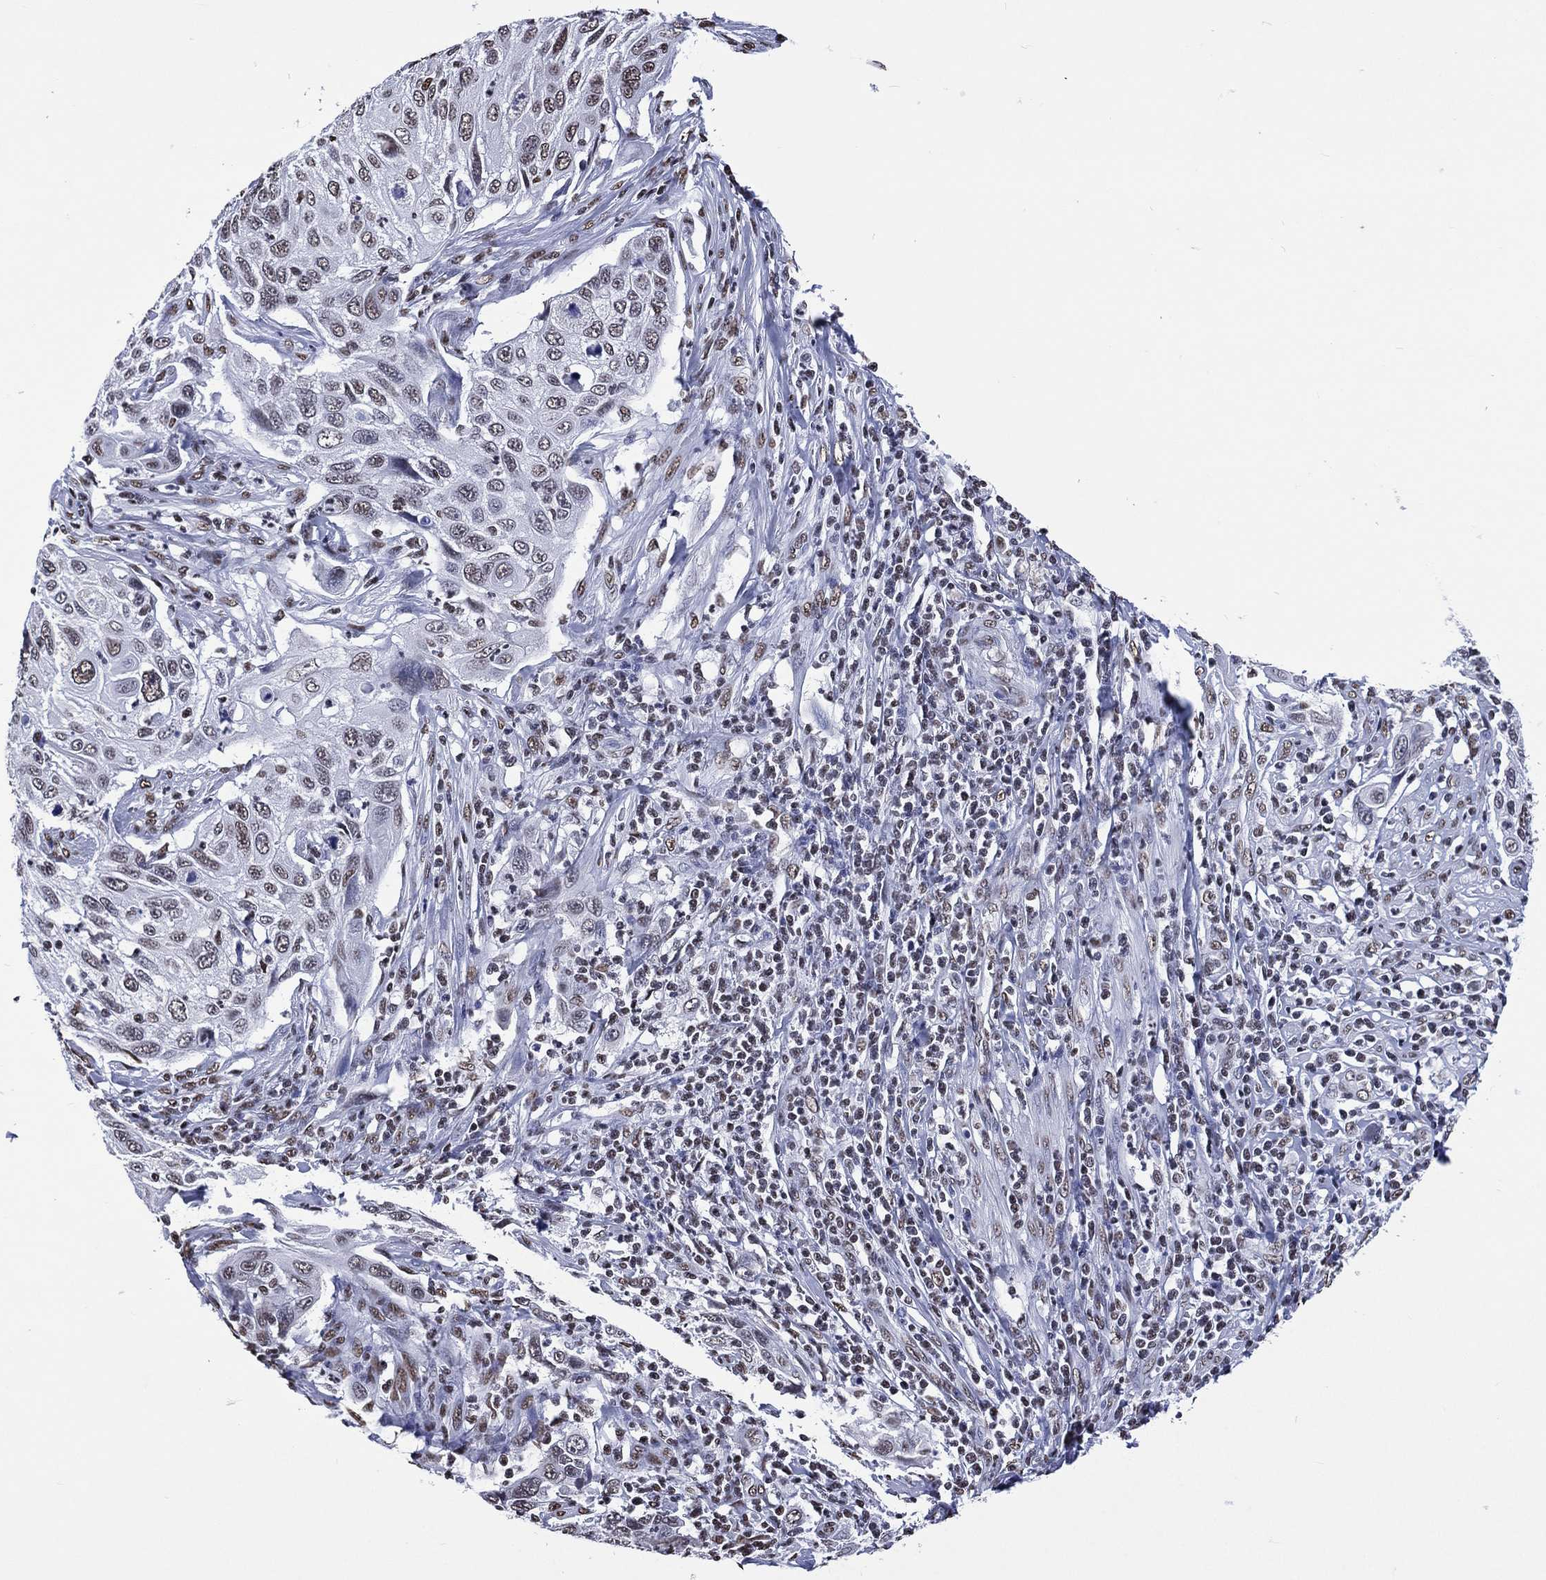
{"staining": {"intensity": "negative", "quantity": "none", "location": "none"}, "tissue": "cervical cancer", "cell_type": "Tumor cells", "image_type": "cancer", "snomed": [{"axis": "morphology", "description": "Squamous cell carcinoma, NOS"}, {"axis": "topography", "description": "Cervix"}], "caption": "DAB (3,3'-diaminobenzidine) immunohistochemical staining of human cervical cancer exhibits no significant expression in tumor cells.", "gene": "RETREG2", "patient": {"sex": "female", "age": 70}}